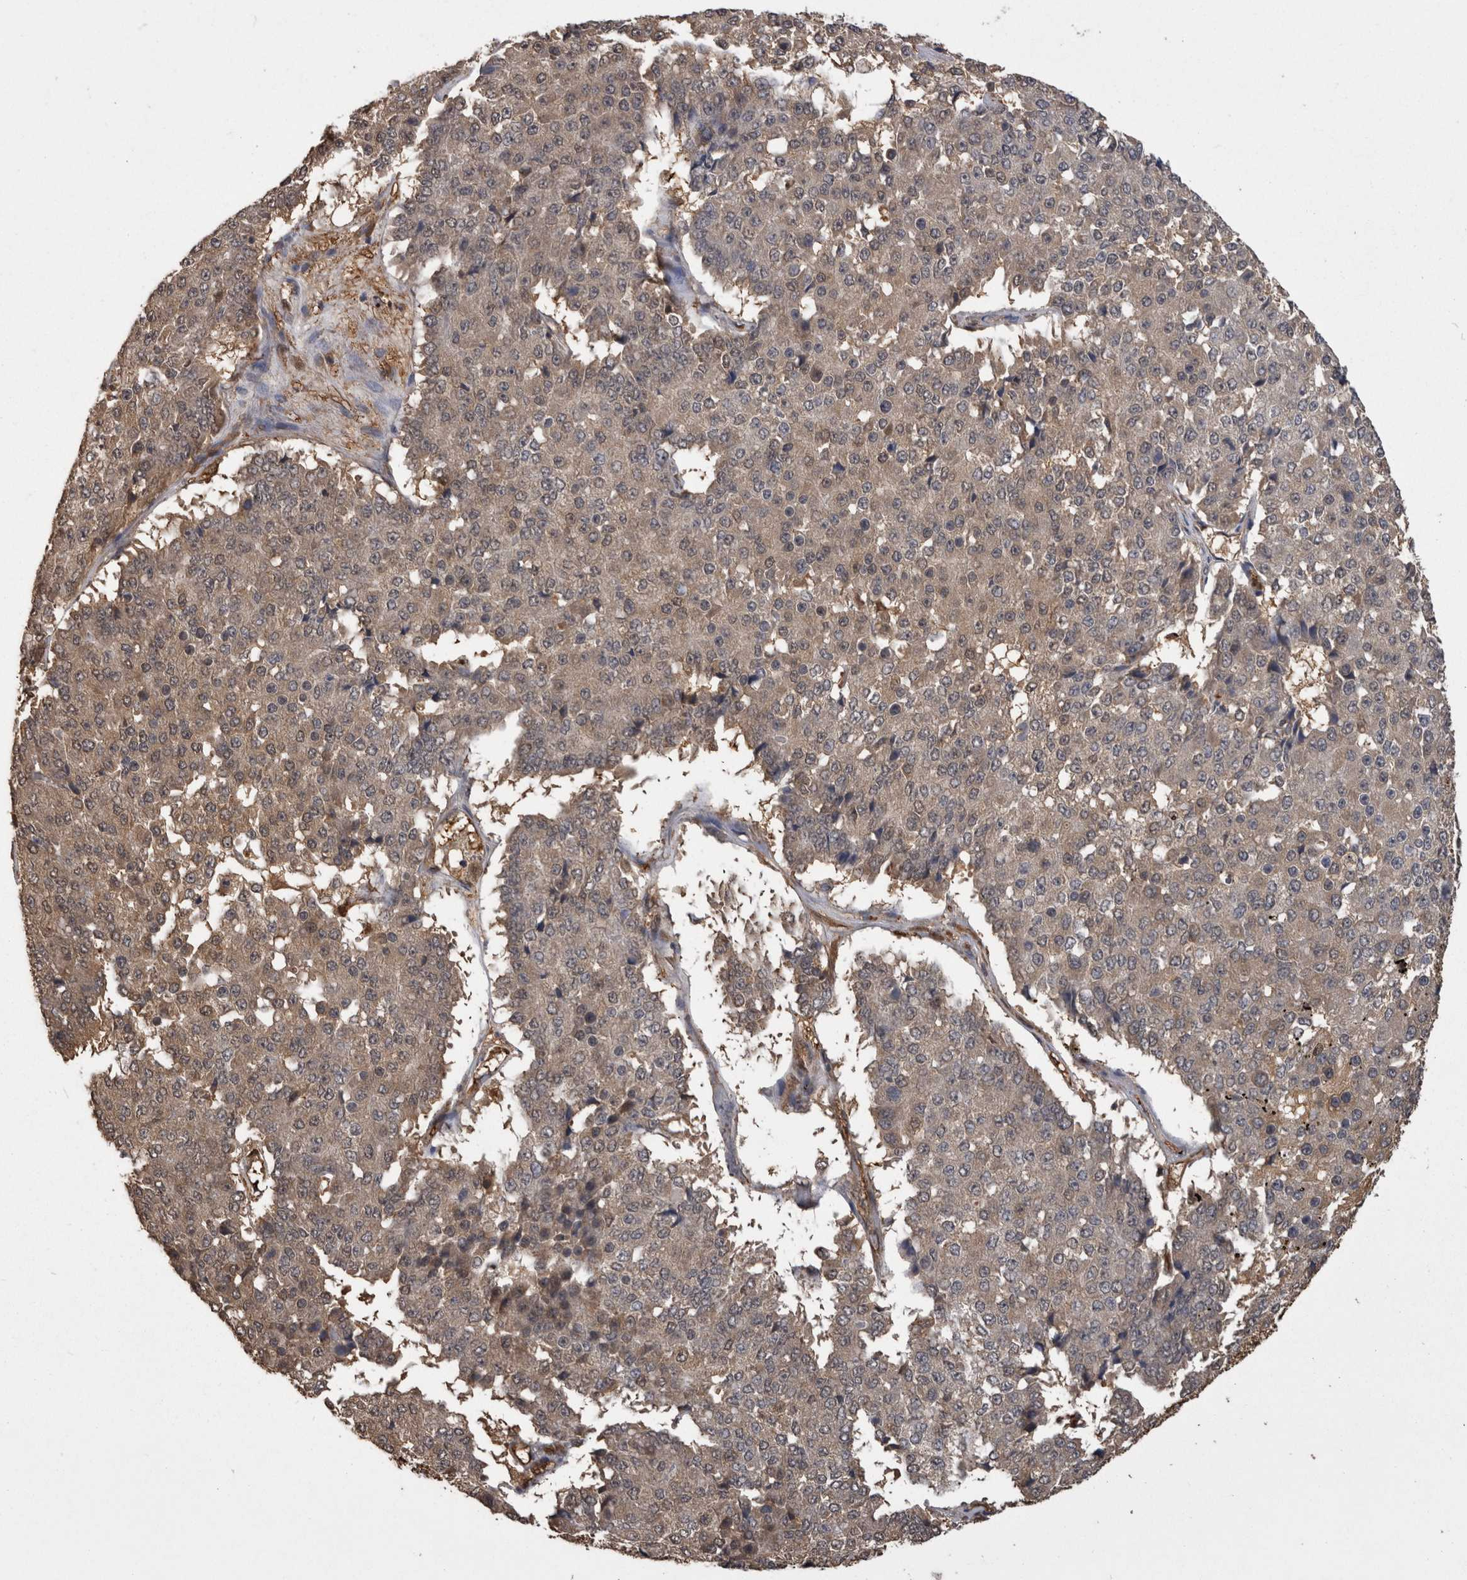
{"staining": {"intensity": "negative", "quantity": "none", "location": "none"}, "tissue": "pancreatic cancer", "cell_type": "Tumor cells", "image_type": "cancer", "snomed": [{"axis": "morphology", "description": "Adenocarcinoma, NOS"}, {"axis": "topography", "description": "Pancreas"}], "caption": "Immunohistochemistry (IHC) image of human adenocarcinoma (pancreatic) stained for a protein (brown), which reveals no expression in tumor cells. Nuclei are stained in blue.", "gene": "LXN", "patient": {"sex": "male", "age": 50}}